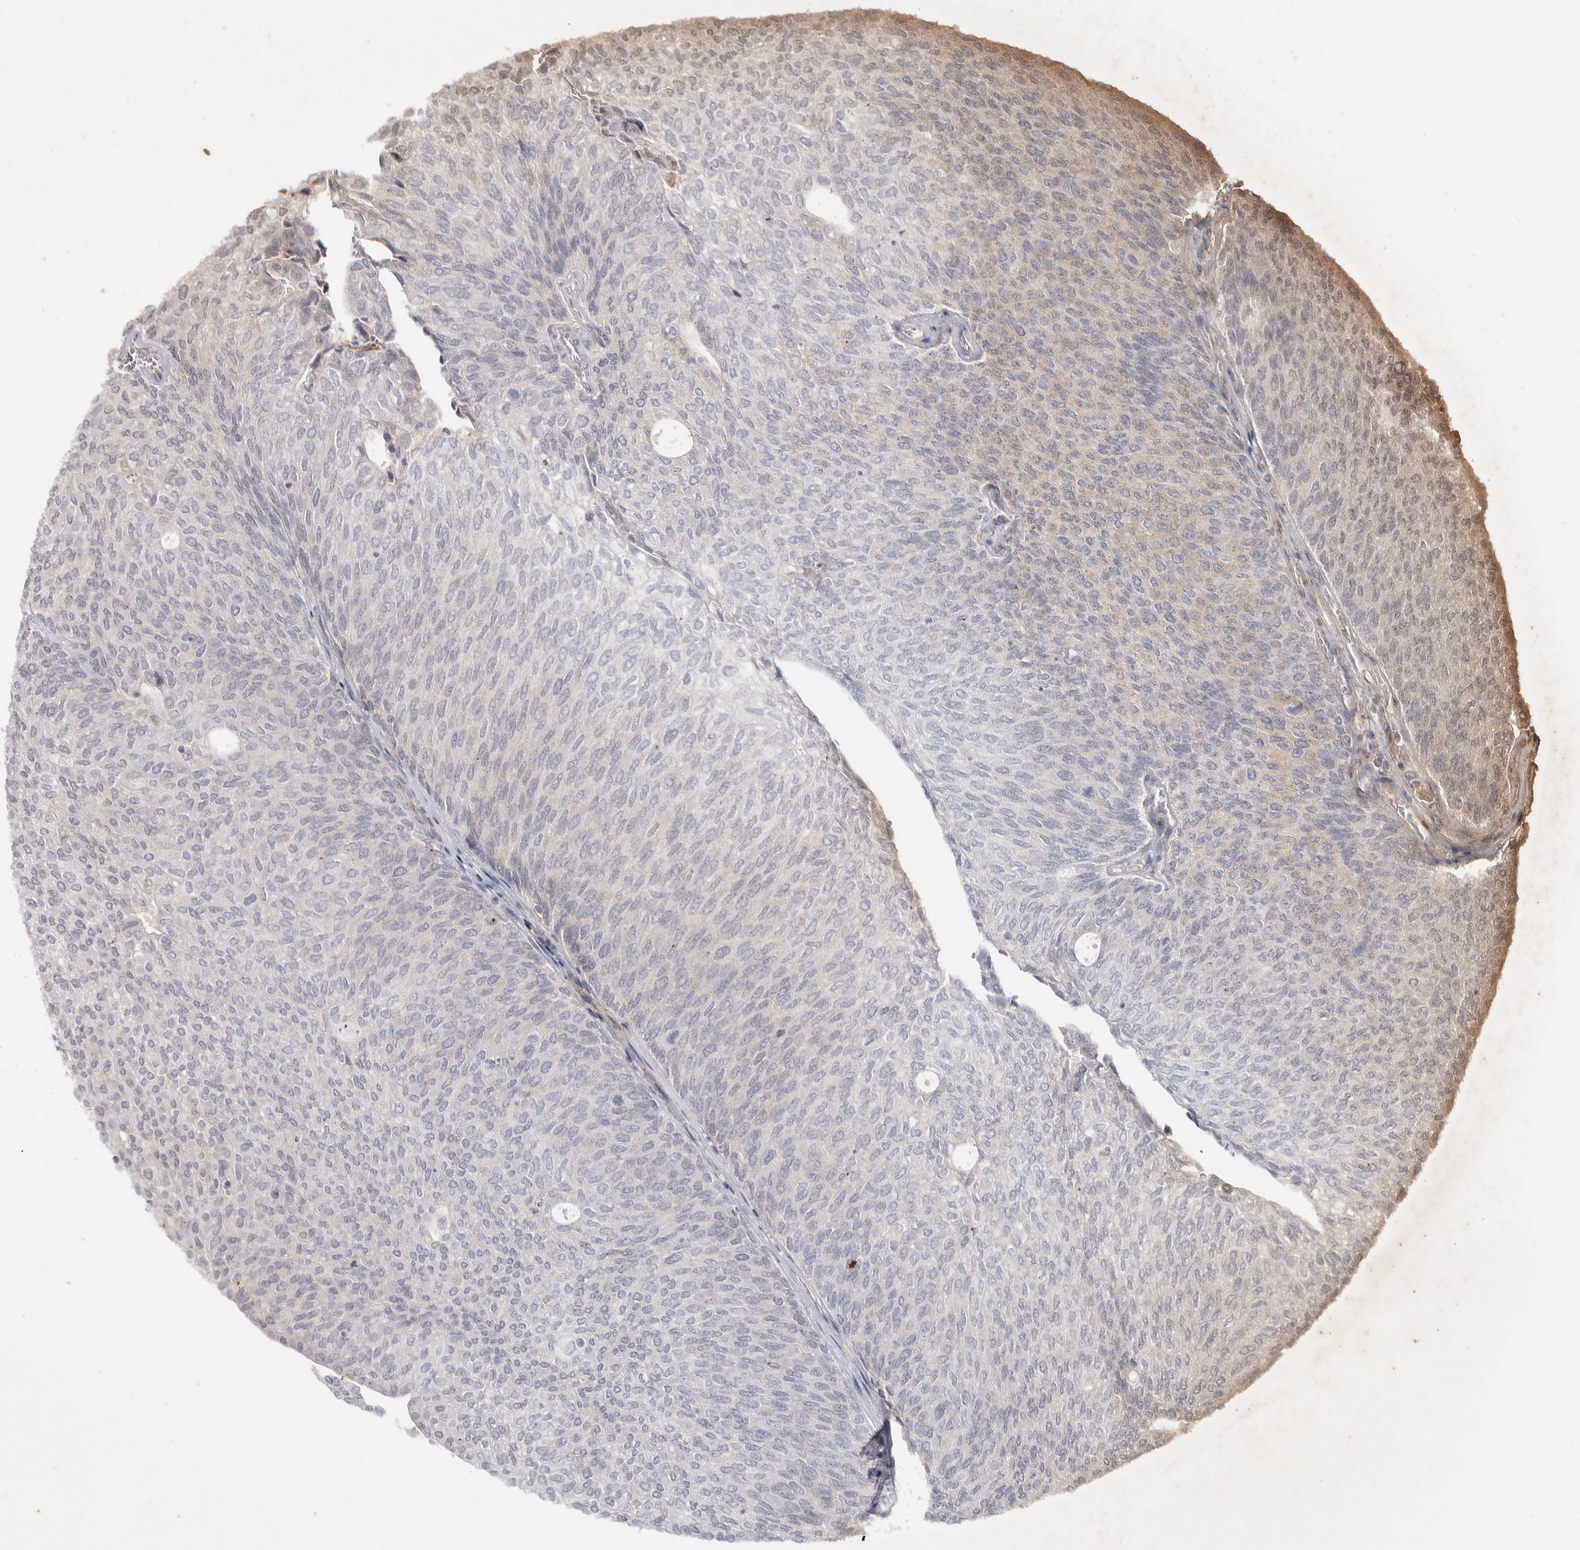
{"staining": {"intensity": "weak", "quantity": "<25%", "location": "cytoplasmic/membranous"}, "tissue": "urothelial cancer", "cell_type": "Tumor cells", "image_type": "cancer", "snomed": [{"axis": "morphology", "description": "Urothelial carcinoma, Low grade"}, {"axis": "topography", "description": "Urinary bladder"}], "caption": "This is an immunohistochemistry histopathology image of human urothelial carcinoma (low-grade). There is no staining in tumor cells.", "gene": "FAM3A", "patient": {"sex": "female", "age": 79}}